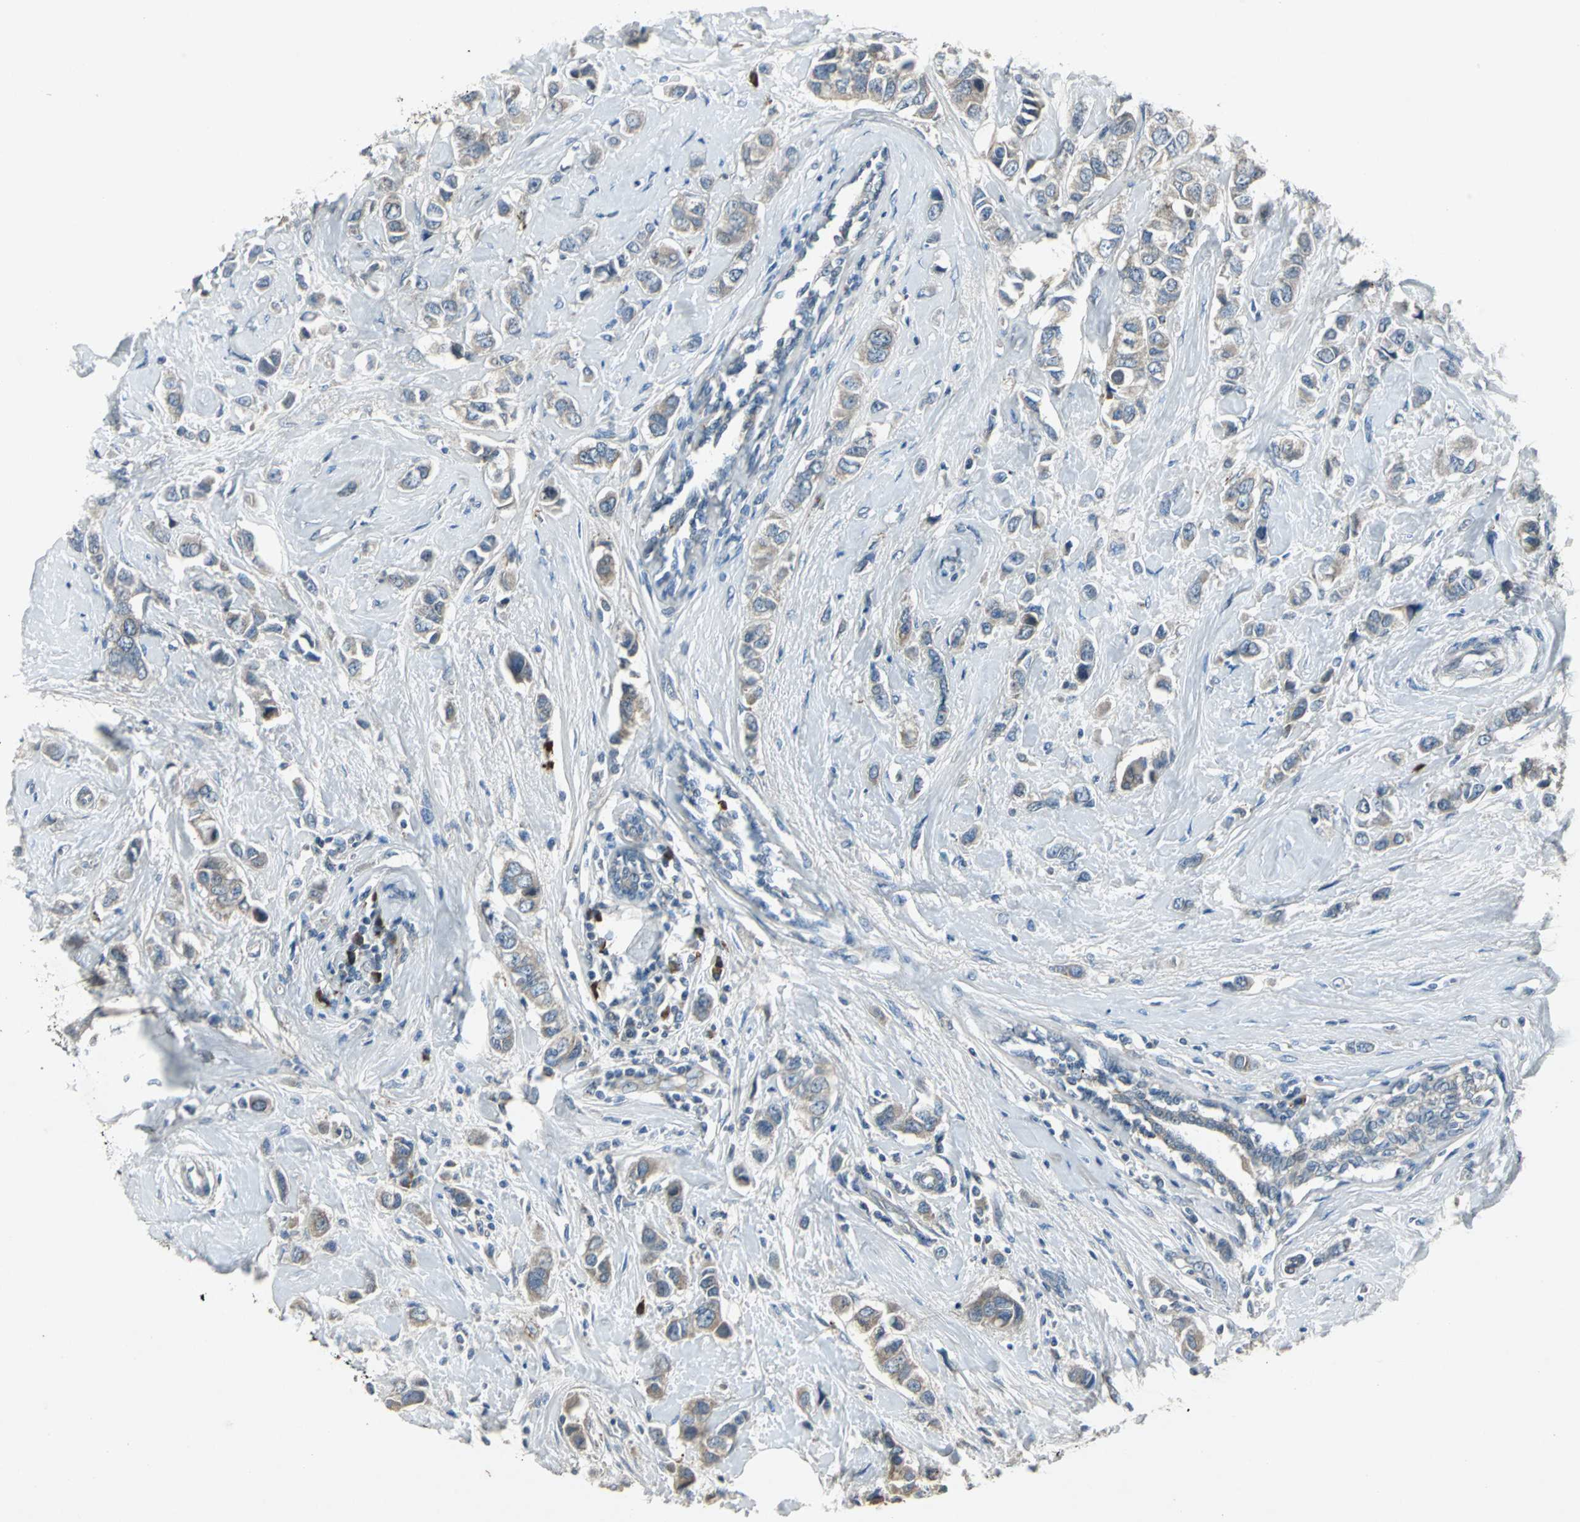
{"staining": {"intensity": "weak", "quantity": "25%-75%", "location": "cytoplasmic/membranous"}, "tissue": "breast cancer", "cell_type": "Tumor cells", "image_type": "cancer", "snomed": [{"axis": "morphology", "description": "Duct carcinoma"}, {"axis": "topography", "description": "Breast"}], "caption": "Immunohistochemical staining of human breast cancer shows low levels of weak cytoplasmic/membranous protein staining in approximately 25%-75% of tumor cells.", "gene": "SLC2A13", "patient": {"sex": "female", "age": 50}}